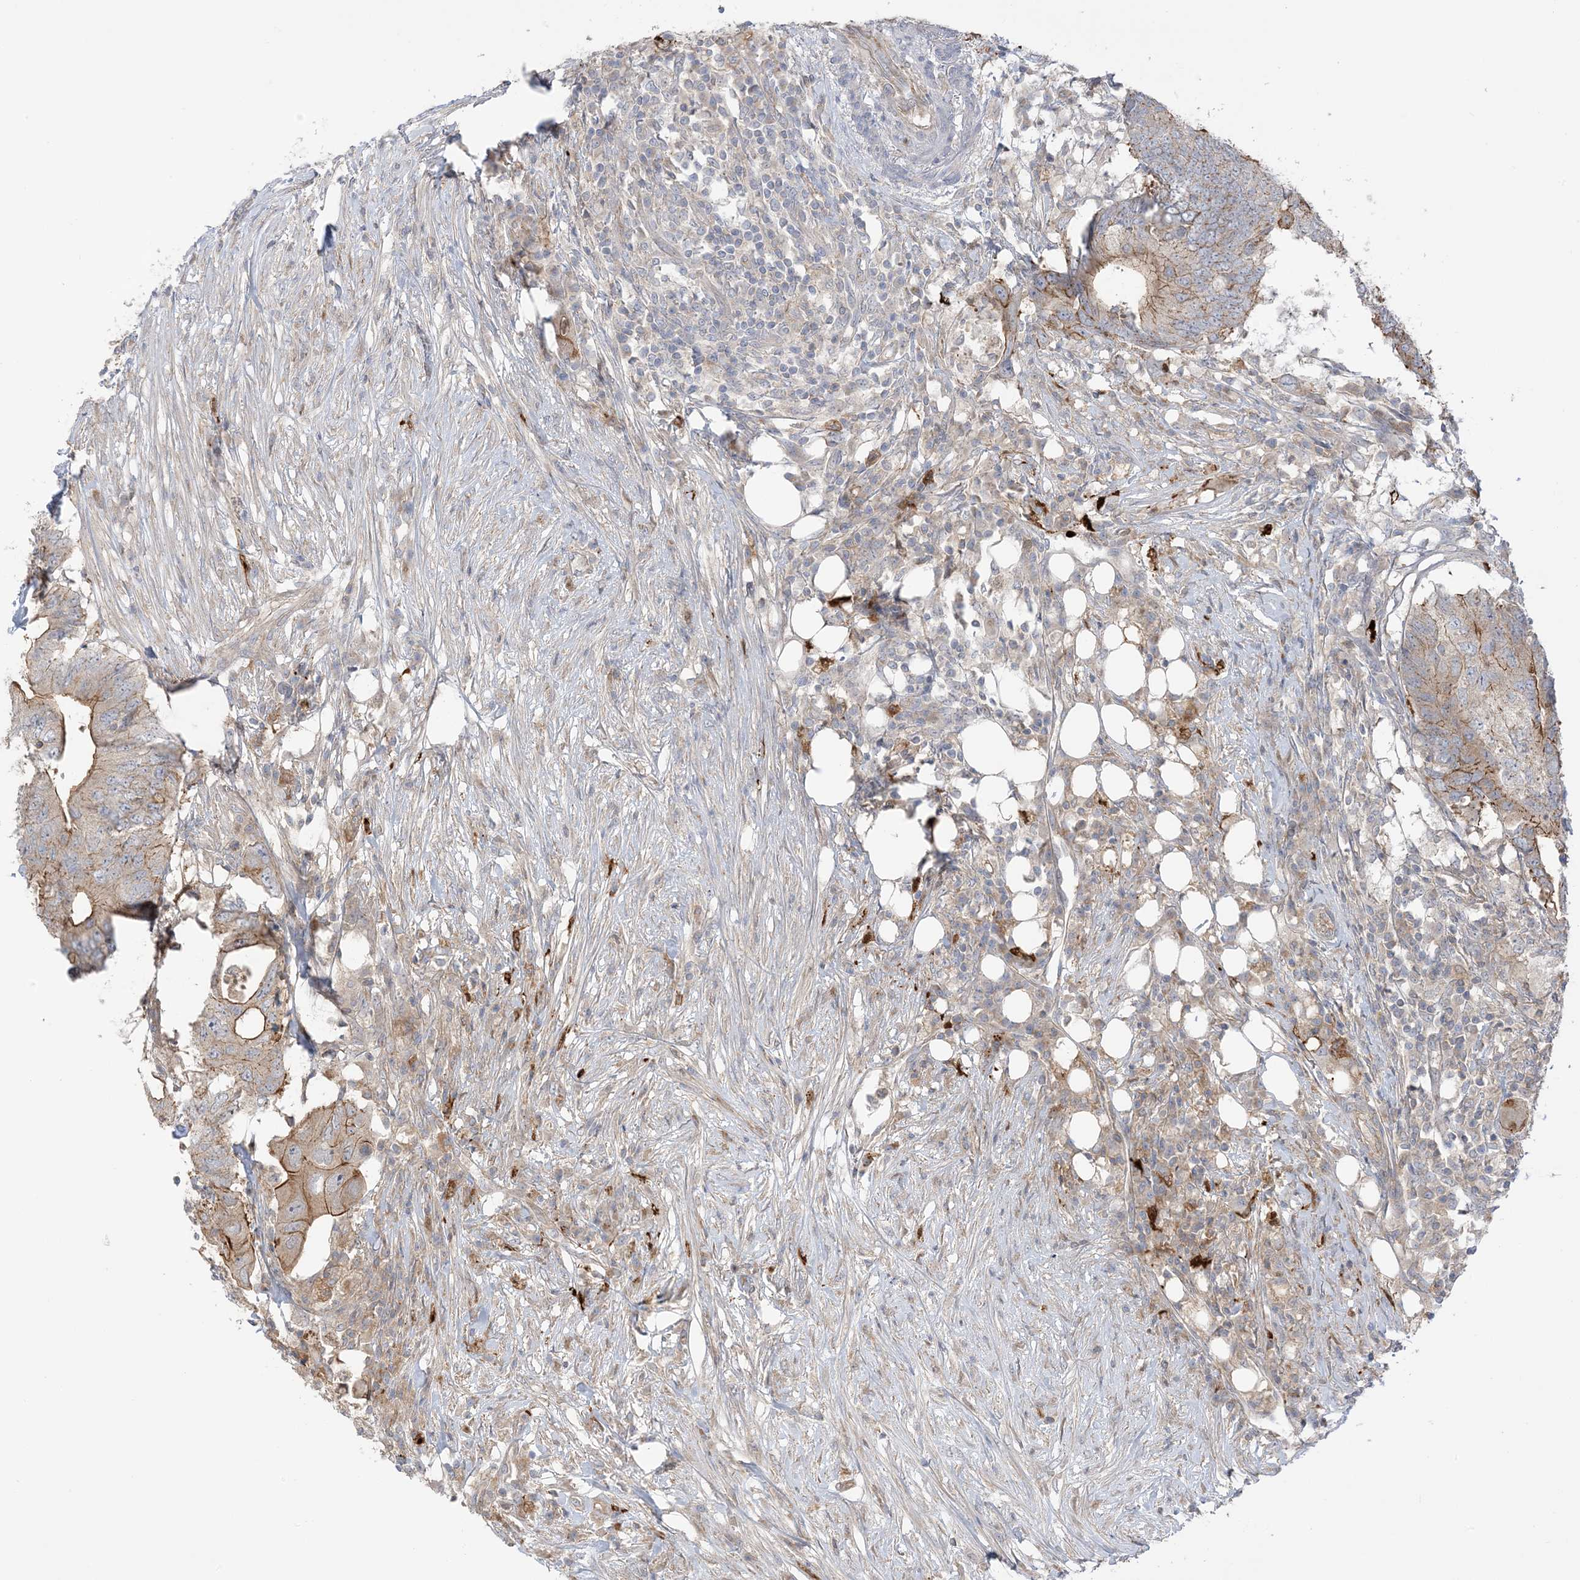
{"staining": {"intensity": "moderate", "quantity": "25%-75%", "location": "cytoplasmic/membranous"}, "tissue": "colorectal cancer", "cell_type": "Tumor cells", "image_type": "cancer", "snomed": [{"axis": "morphology", "description": "Adenocarcinoma, NOS"}, {"axis": "topography", "description": "Colon"}], "caption": "IHC (DAB) staining of adenocarcinoma (colorectal) shows moderate cytoplasmic/membranous protein positivity in about 25%-75% of tumor cells.", "gene": "ICMT", "patient": {"sex": "male", "age": 71}}